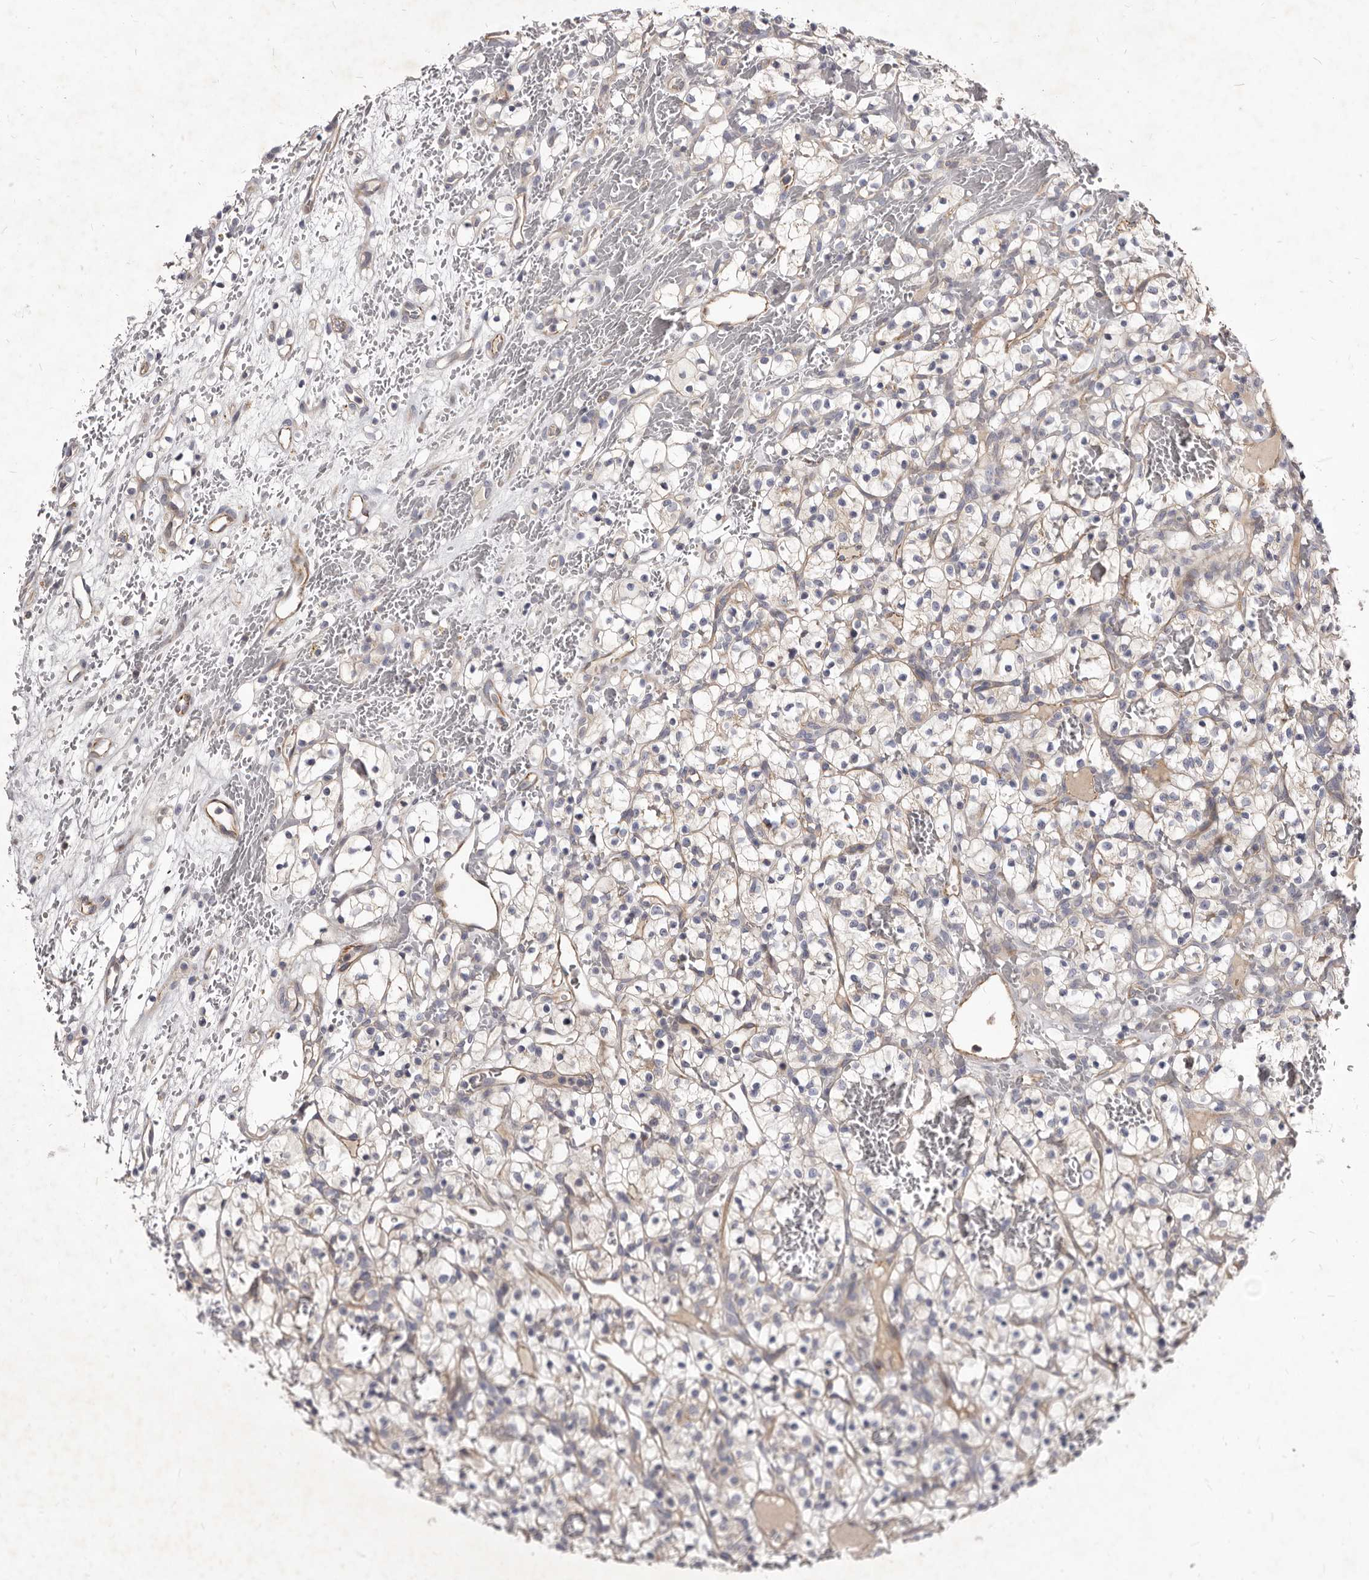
{"staining": {"intensity": "weak", "quantity": ">75%", "location": "cytoplasmic/membranous"}, "tissue": "renal cancer", "cell_type": "Tumor cells", "image_type": "cancer", "snomed": [{"axis": "morphology", "description": "Adenocarcinoma, NOS"}, {"axis": "topography", "description": "Kidney"}], "caption": "This is a histology image of IHC staining of adenocarcinoma (renal), which shows weak expression in the cytoplasmic/membranous of tumor cells.", "gene": "FAS", "patient": {"sex": "female", "age": 57}}